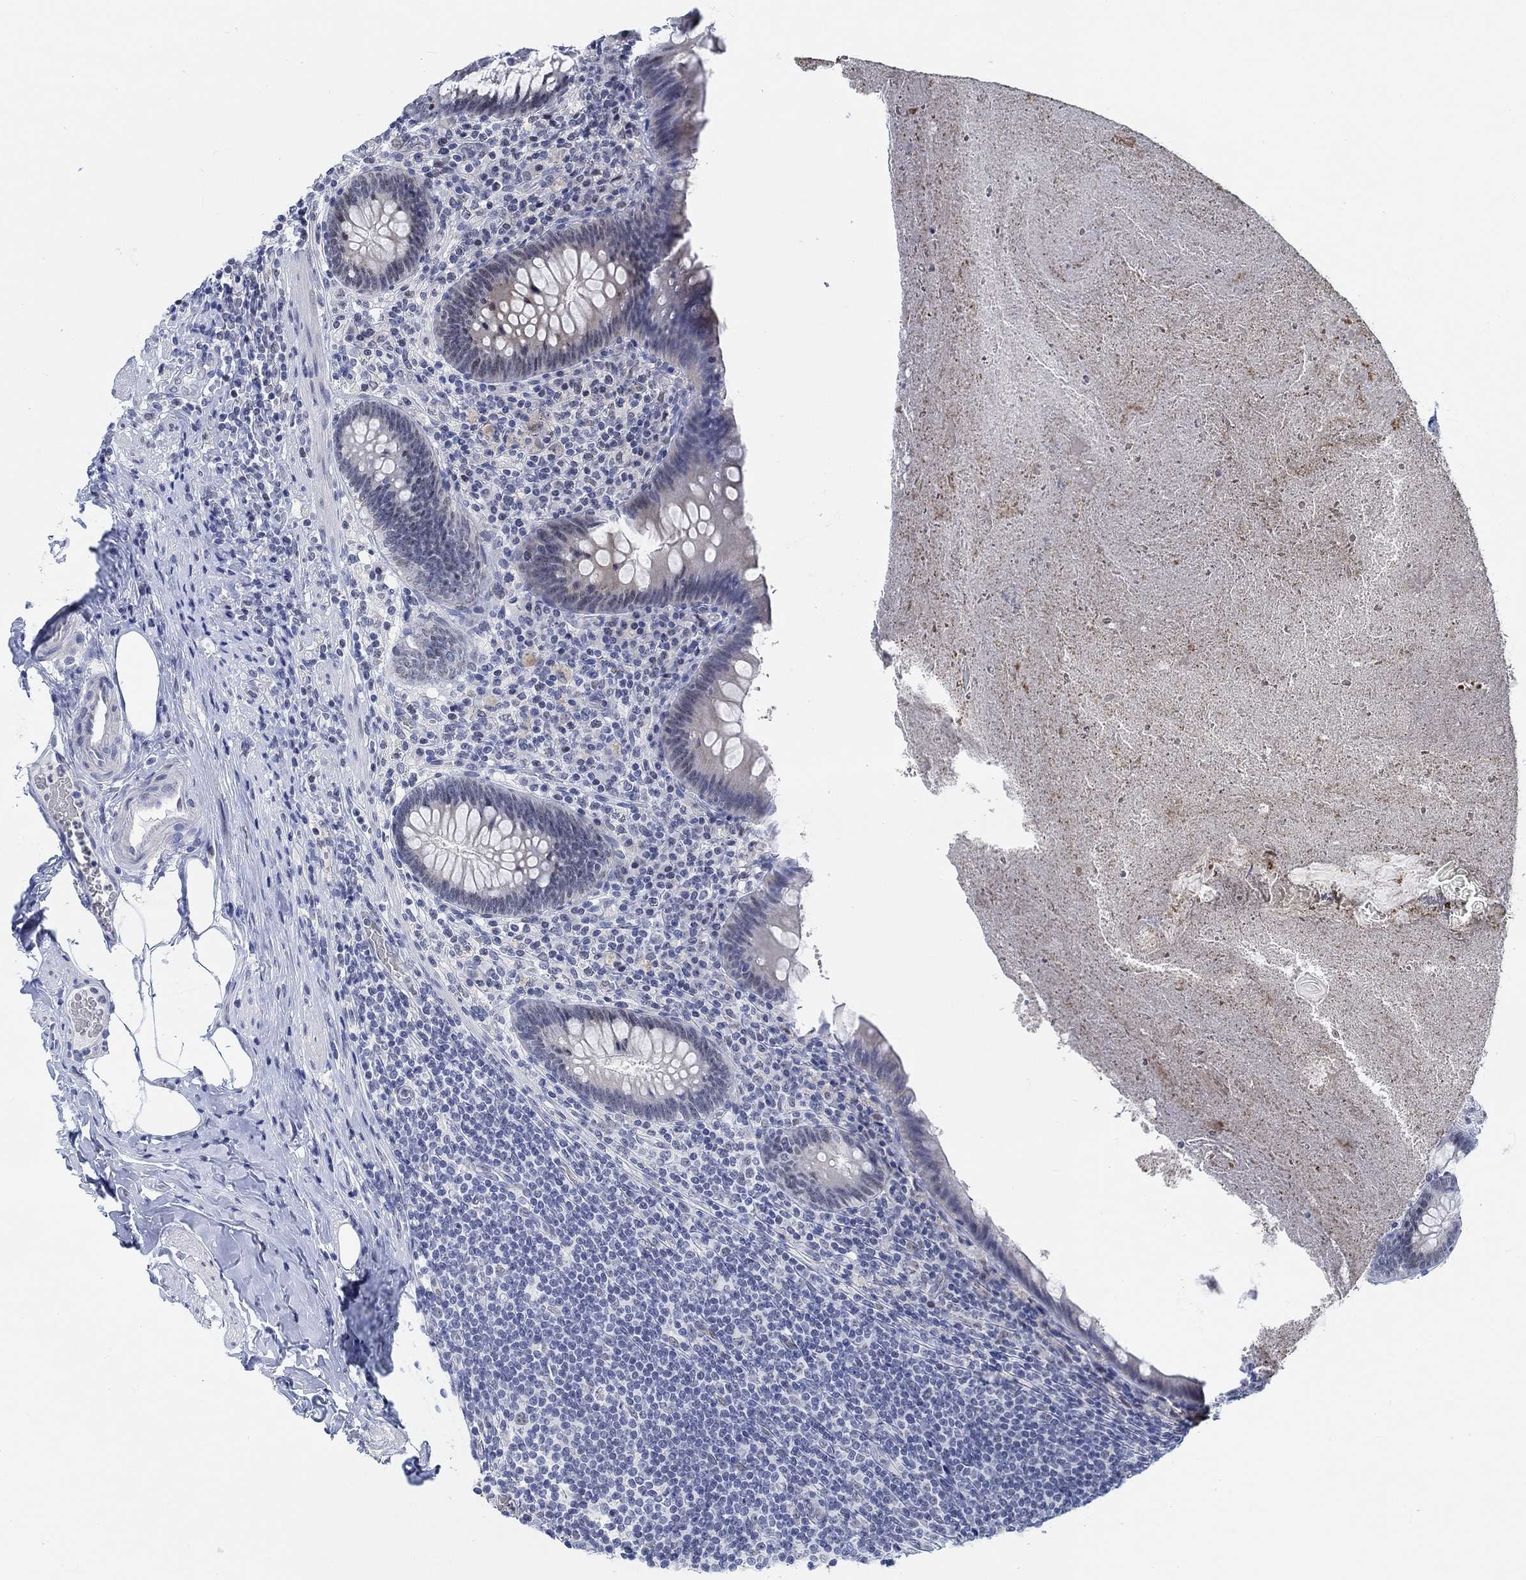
{"staining": {"intensity": "negative", "quantity": "none", "location": "none"}, "tissue": "appendix", "cell_type": "Glandular cells", "image_type": "normal", "snomed": [{"axis": "morphology", "description": "Normal tissue, NOS"}, {"axis": "topography", "description": "Appendix"}], "caption": "This is a photomicrograph of IHC staining of normal appendix, which shows no positivity in glandular cells.", "gene": "KCNH8", "patient": {"sex": "male", "age": 47}}